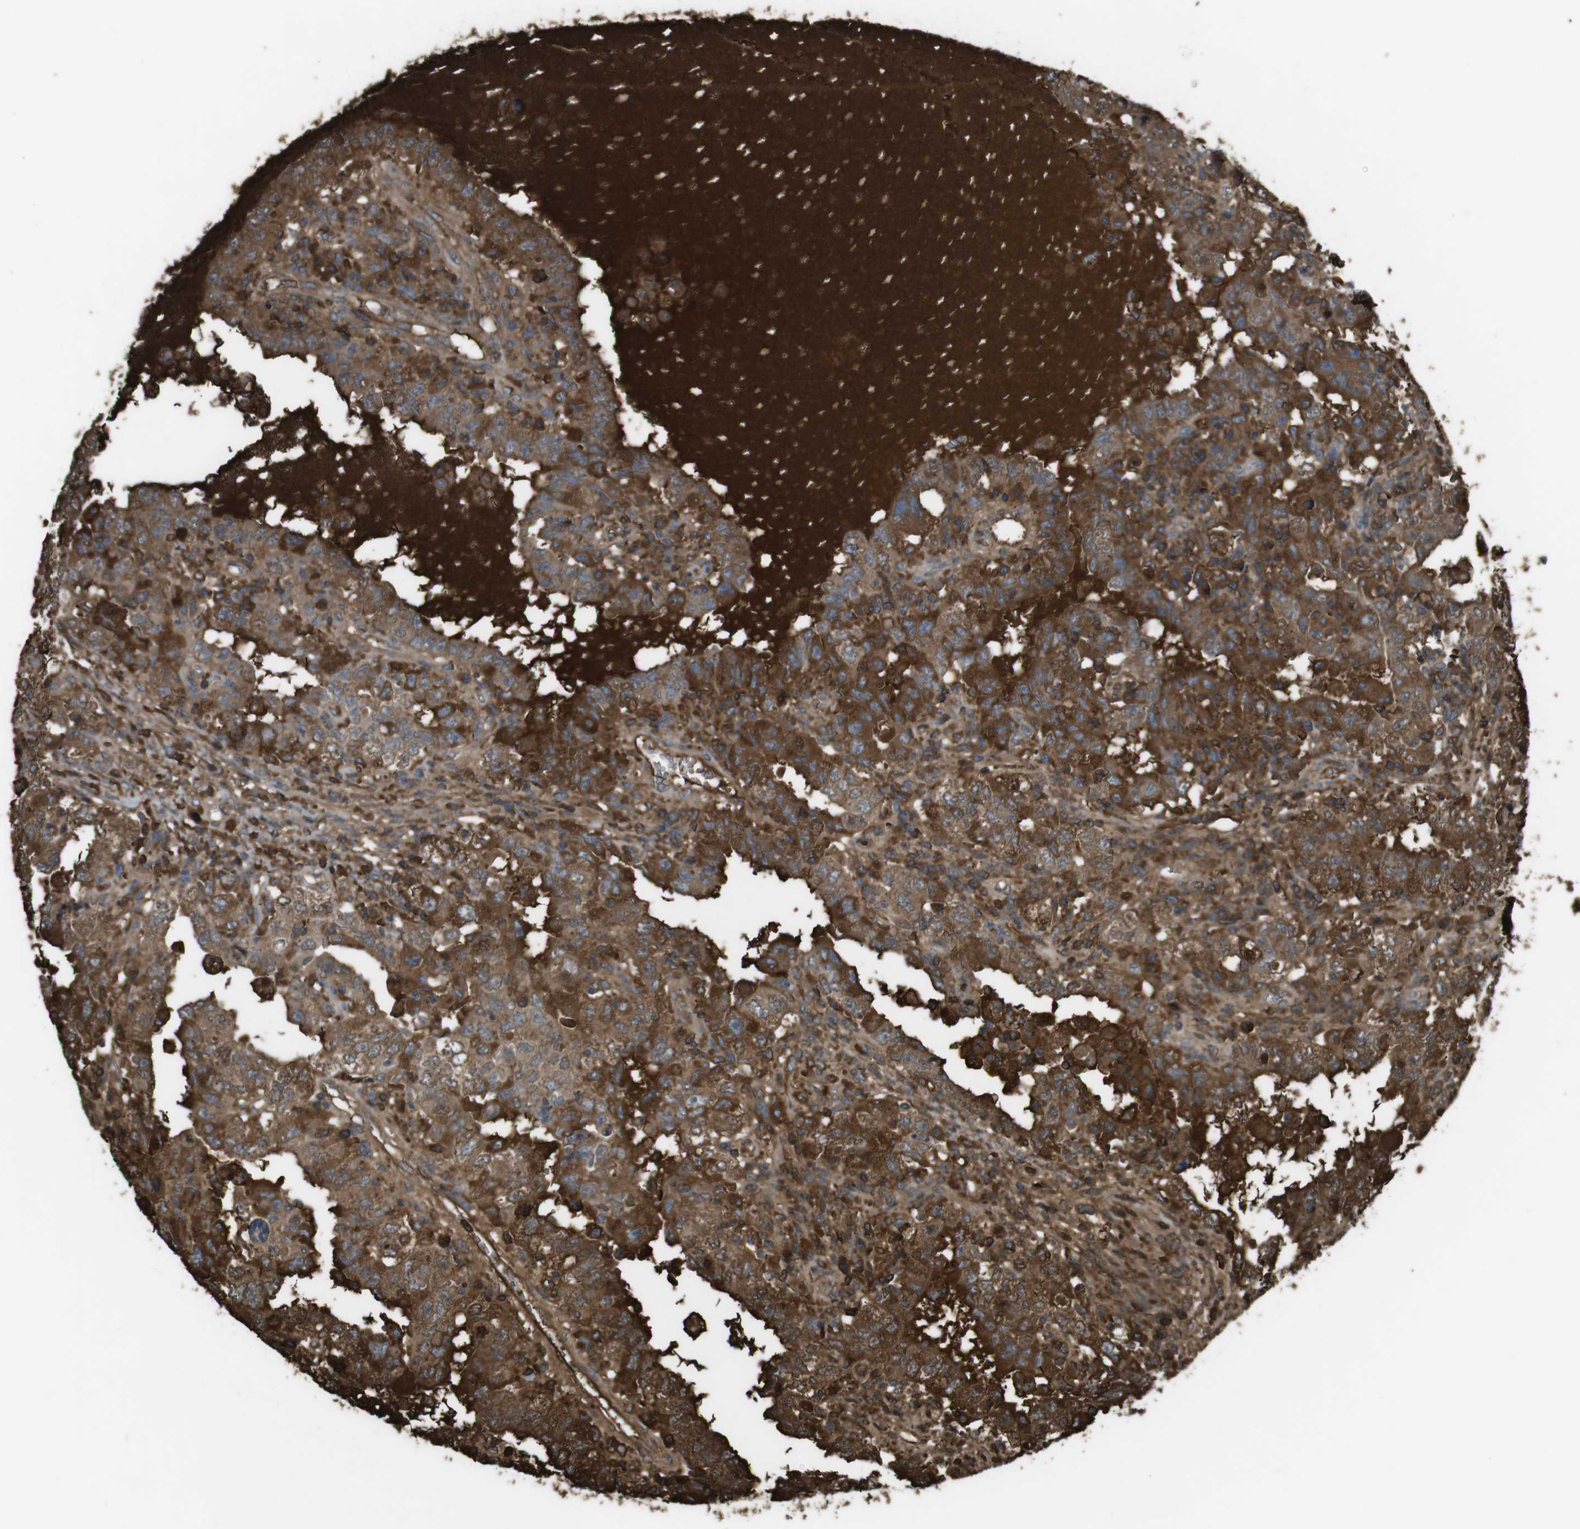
{"staining": {"intensity": "moderate", "quantity": ">75%", "location": "cytoplasmic/membranous"}, "tissue": "testis cancer", "cell_type": "Tumor cells", "image_type": "cancer", "snomed": [{"axis": "morphology", "description": "Carcinoma, Embryonal, NOS"}, {"axis": "topography", "description": "Testis"}], "caption": "Testis cancer (embryonal carcinoma) tissue shows moderate cytoplasmic/membranous expression in approximately >75% of tumor cells", "gene": "LTBP4", "patient": {"sex": "male", "age": 26}}